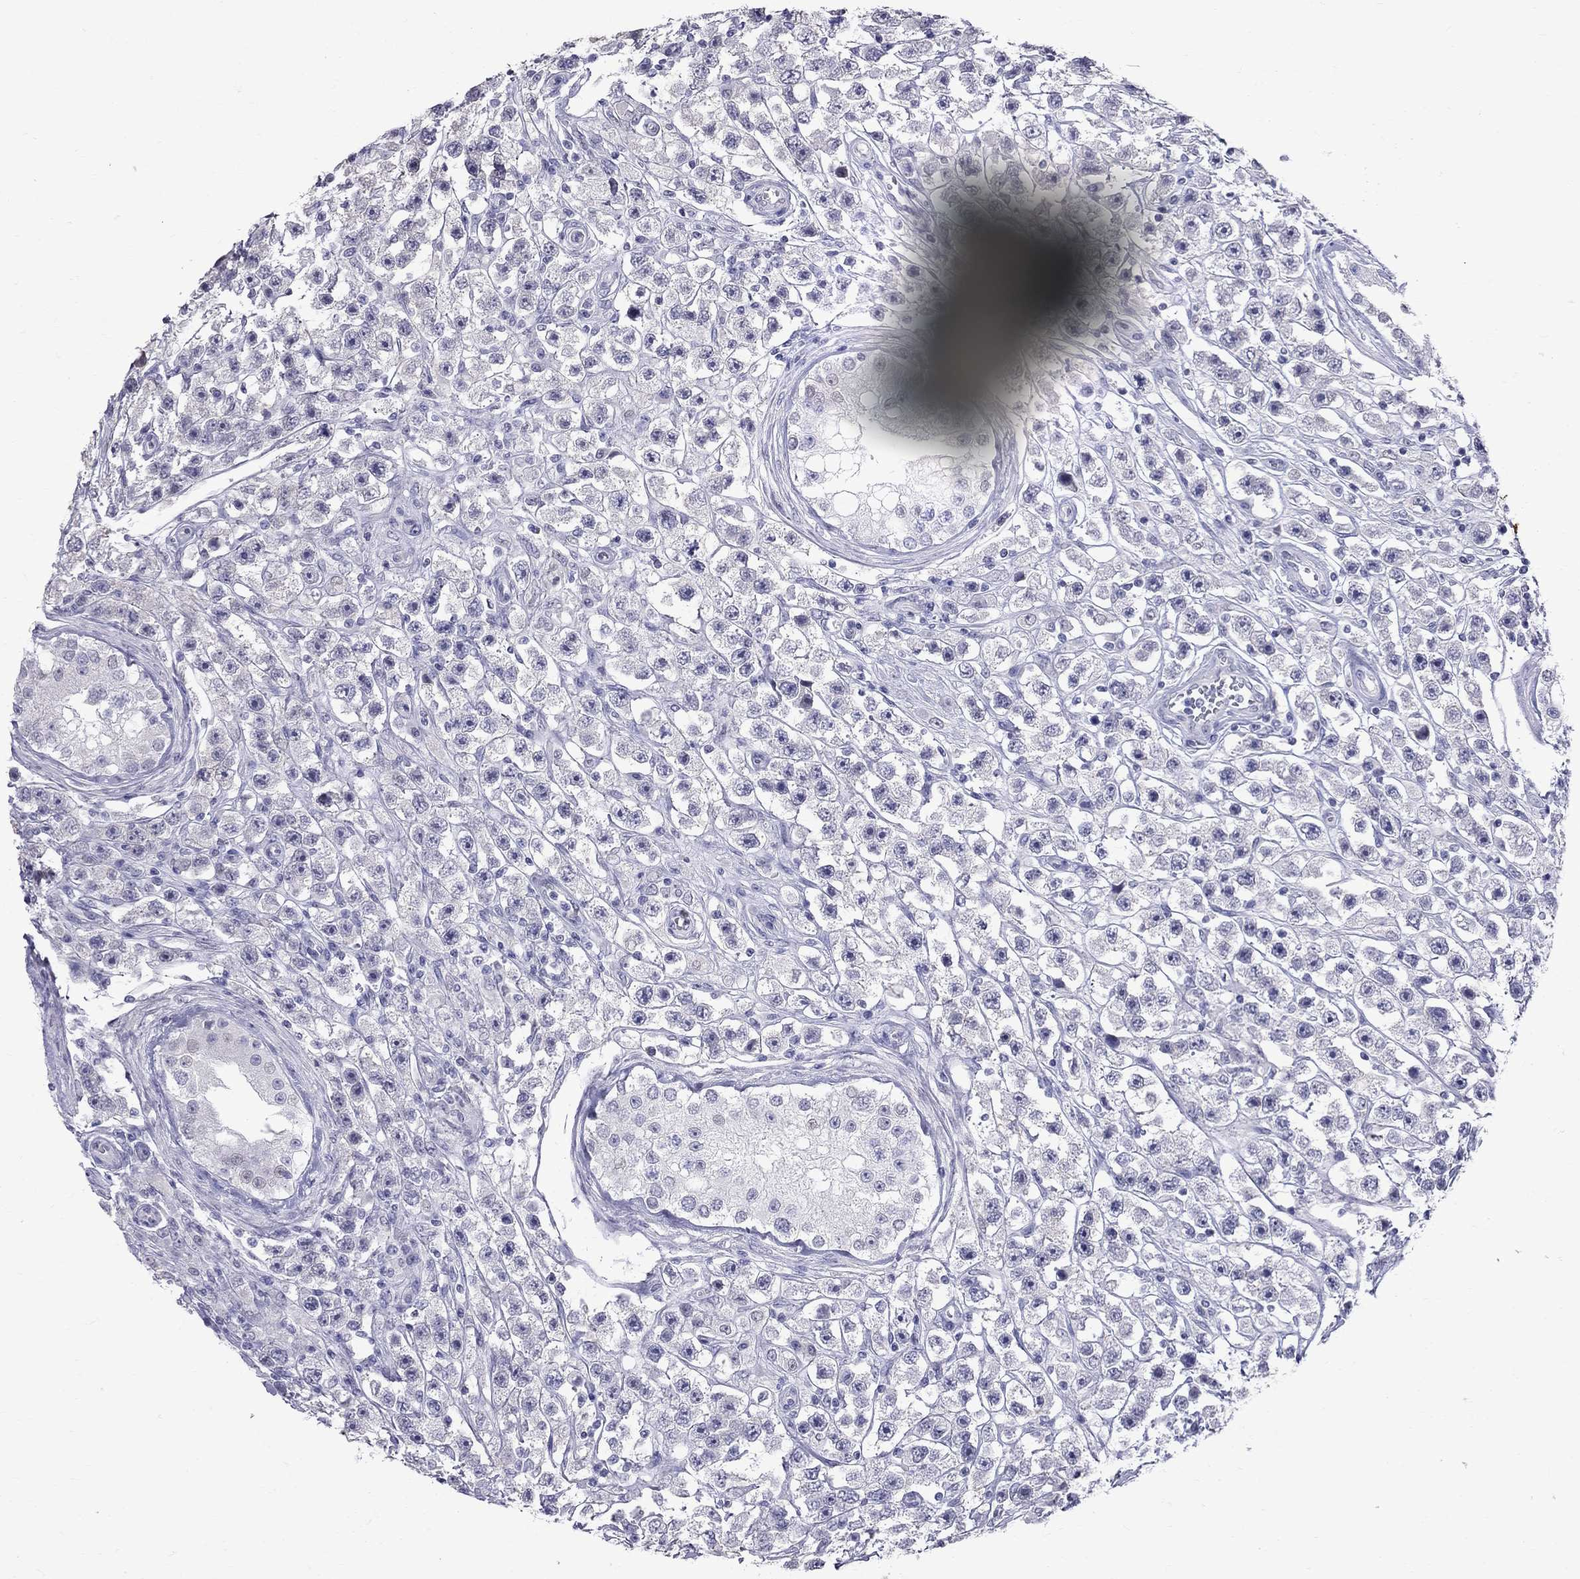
{"staining": {"intensity": "negative", "quantity": "none", "location": "none"}, "tissue": "testis cancer", "cell_type": "Tumor cells", "image_type": "cancer", "snomed": [{"axis": "morphology", "description": "Seminoma, NOS"}, {"axis": "topography", "description": "Testis"}], "caption": "The histopathology image reveals no significant expression in tumor cells of testis seminoma.", "gene": "MUC15", "patient": {"sex": "male", "age": 45}}